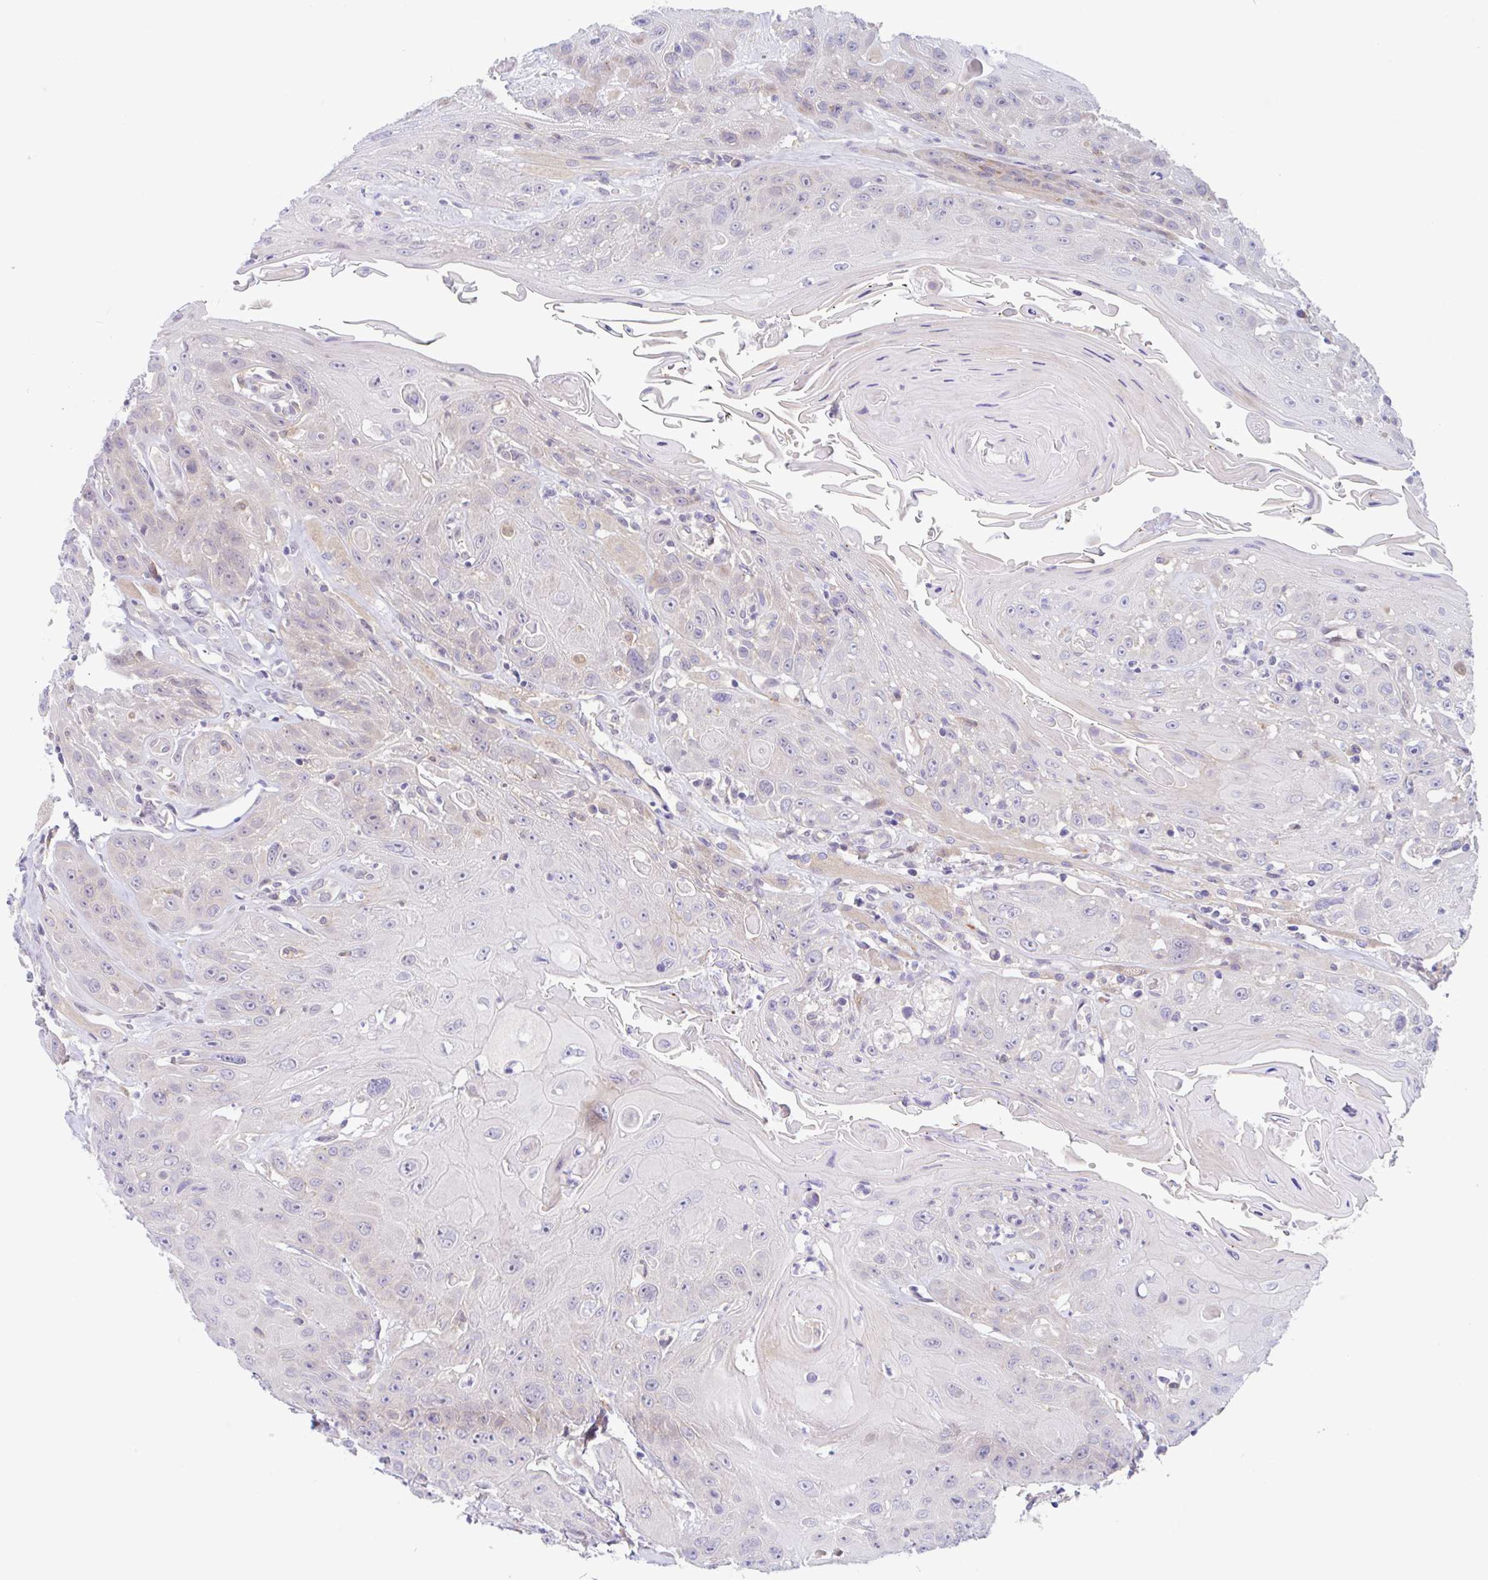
{"staining": {"intensity": "negative", "quantity": "none", "location": "none"}, "tissue": "head and neck cancer", "cell_type": "Tumor cells", "image_type": "cancer", "snomed": [{"axis": "morphology", "description": "Squamous cell carcinoma, NOS"}, {"axis": "topography", "description": "Head-Neck"}], "caption": "An image of human squamous cell carcinoma (head and neck) is negative for staining in tumor cells.", "gene": "TMEM86A", "patient": {"sex": "female", "age": 59}}